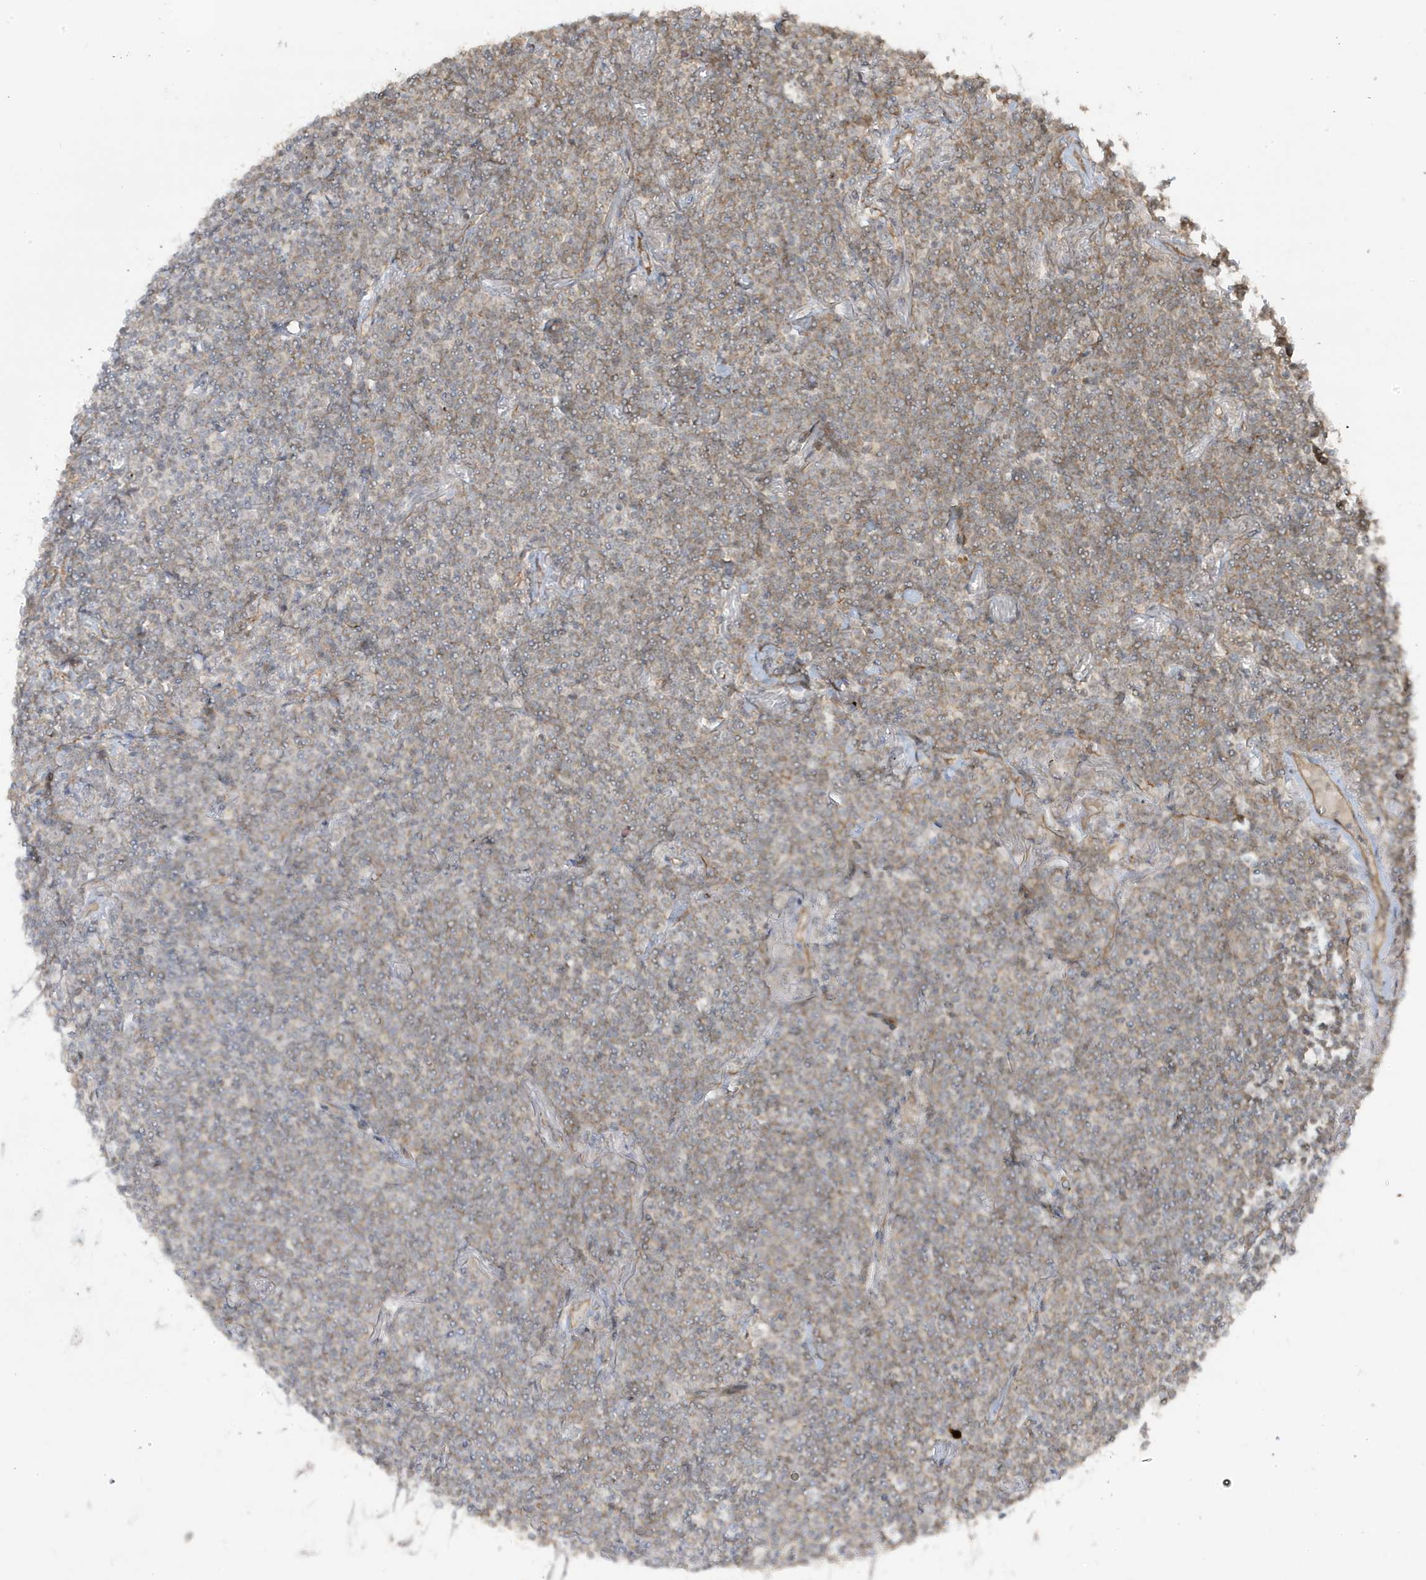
{"staining": {"intensity": "weak", "quantity": "25%-75%", "location": "cytoplasmic/membranous"}, "tissue": "lymphoma", "cell_type": "Tumor cells", "image_type": "cancer", "snomed": [{"axis": "morphology", "description": "Malignant lymphoma, non-Hodgkin's type, Low grade"}, {"axis": "topography", "description": "Lung"}], "caption": "An immunohistochemistry (IHC) photomicrograph of tumor tissue is shown. Protein staining in brown shows weak cytoplasmic/membranous positivity in malignant lymphoma, non-Hodgkin's type (low-grade) within tumor cells. The staining was performed using DAB to visualize the protein expression in brown, while the nuclei were stained in blue with hematoxylin (Magnification: 20x).", "gene": "DNAJC12", "patient": {"sex": "female", "age": 71}}